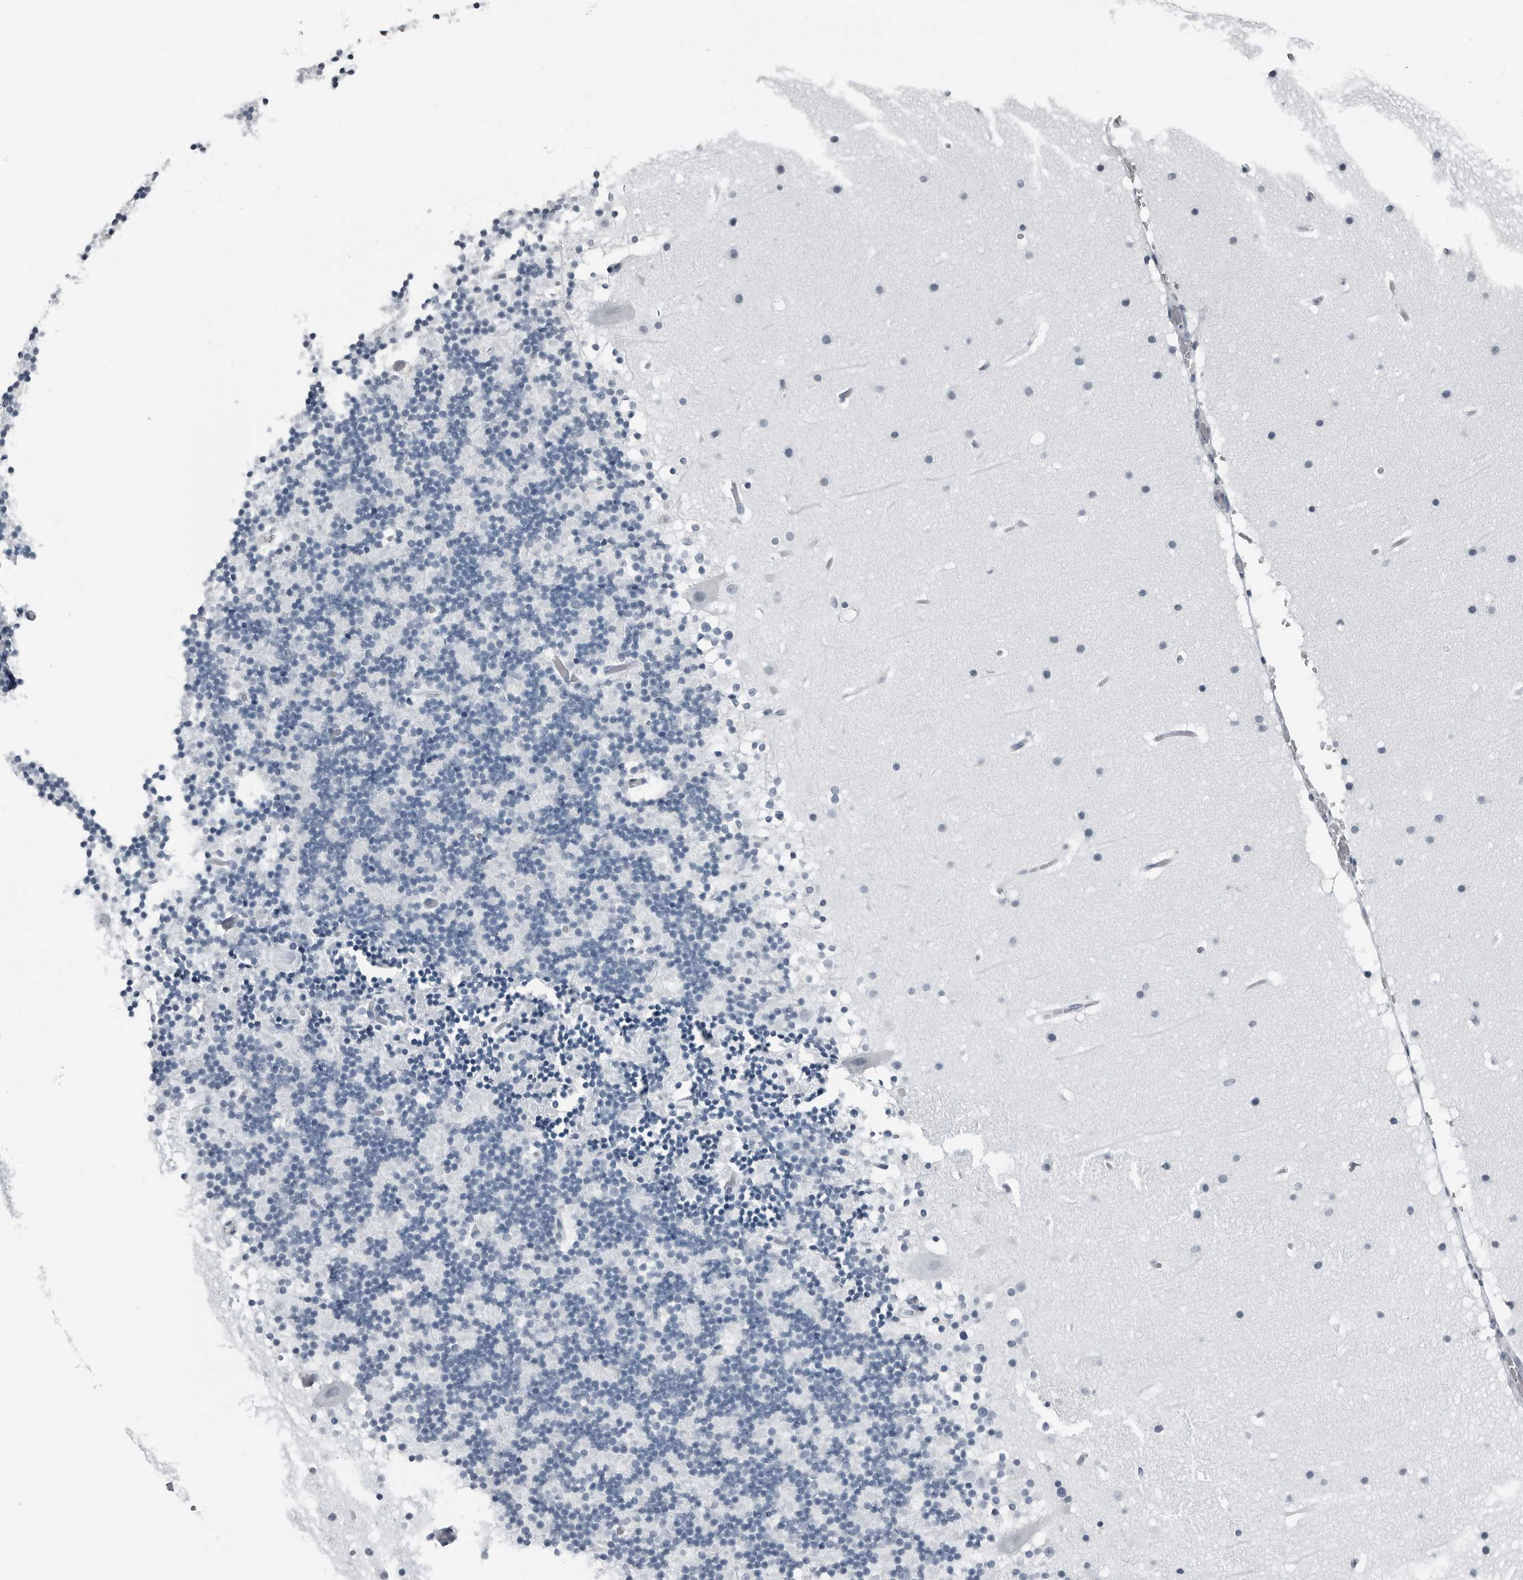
{"staining": {"intensity": "negative", "quantity": "none", "location": "none"}, "tissue": "cerebellum", "cell_type": "Cells in granular layer", "image_type": "normal", "snomed": [{"axis": "morphology", "description": "Normal tissue, NOS"}, {"axis": "topography", "description": "Cerebellum"}], "caption": "Immunohistochemistry (IHC) histopathology image of normal cerebellum: cerebellum stained with DAB (3,3'-diaminobenzidine) shows no significant protein expression in cells in granular layer.", "gene": "PRSS1", "patient": {"sex": "male", "age": 57}}